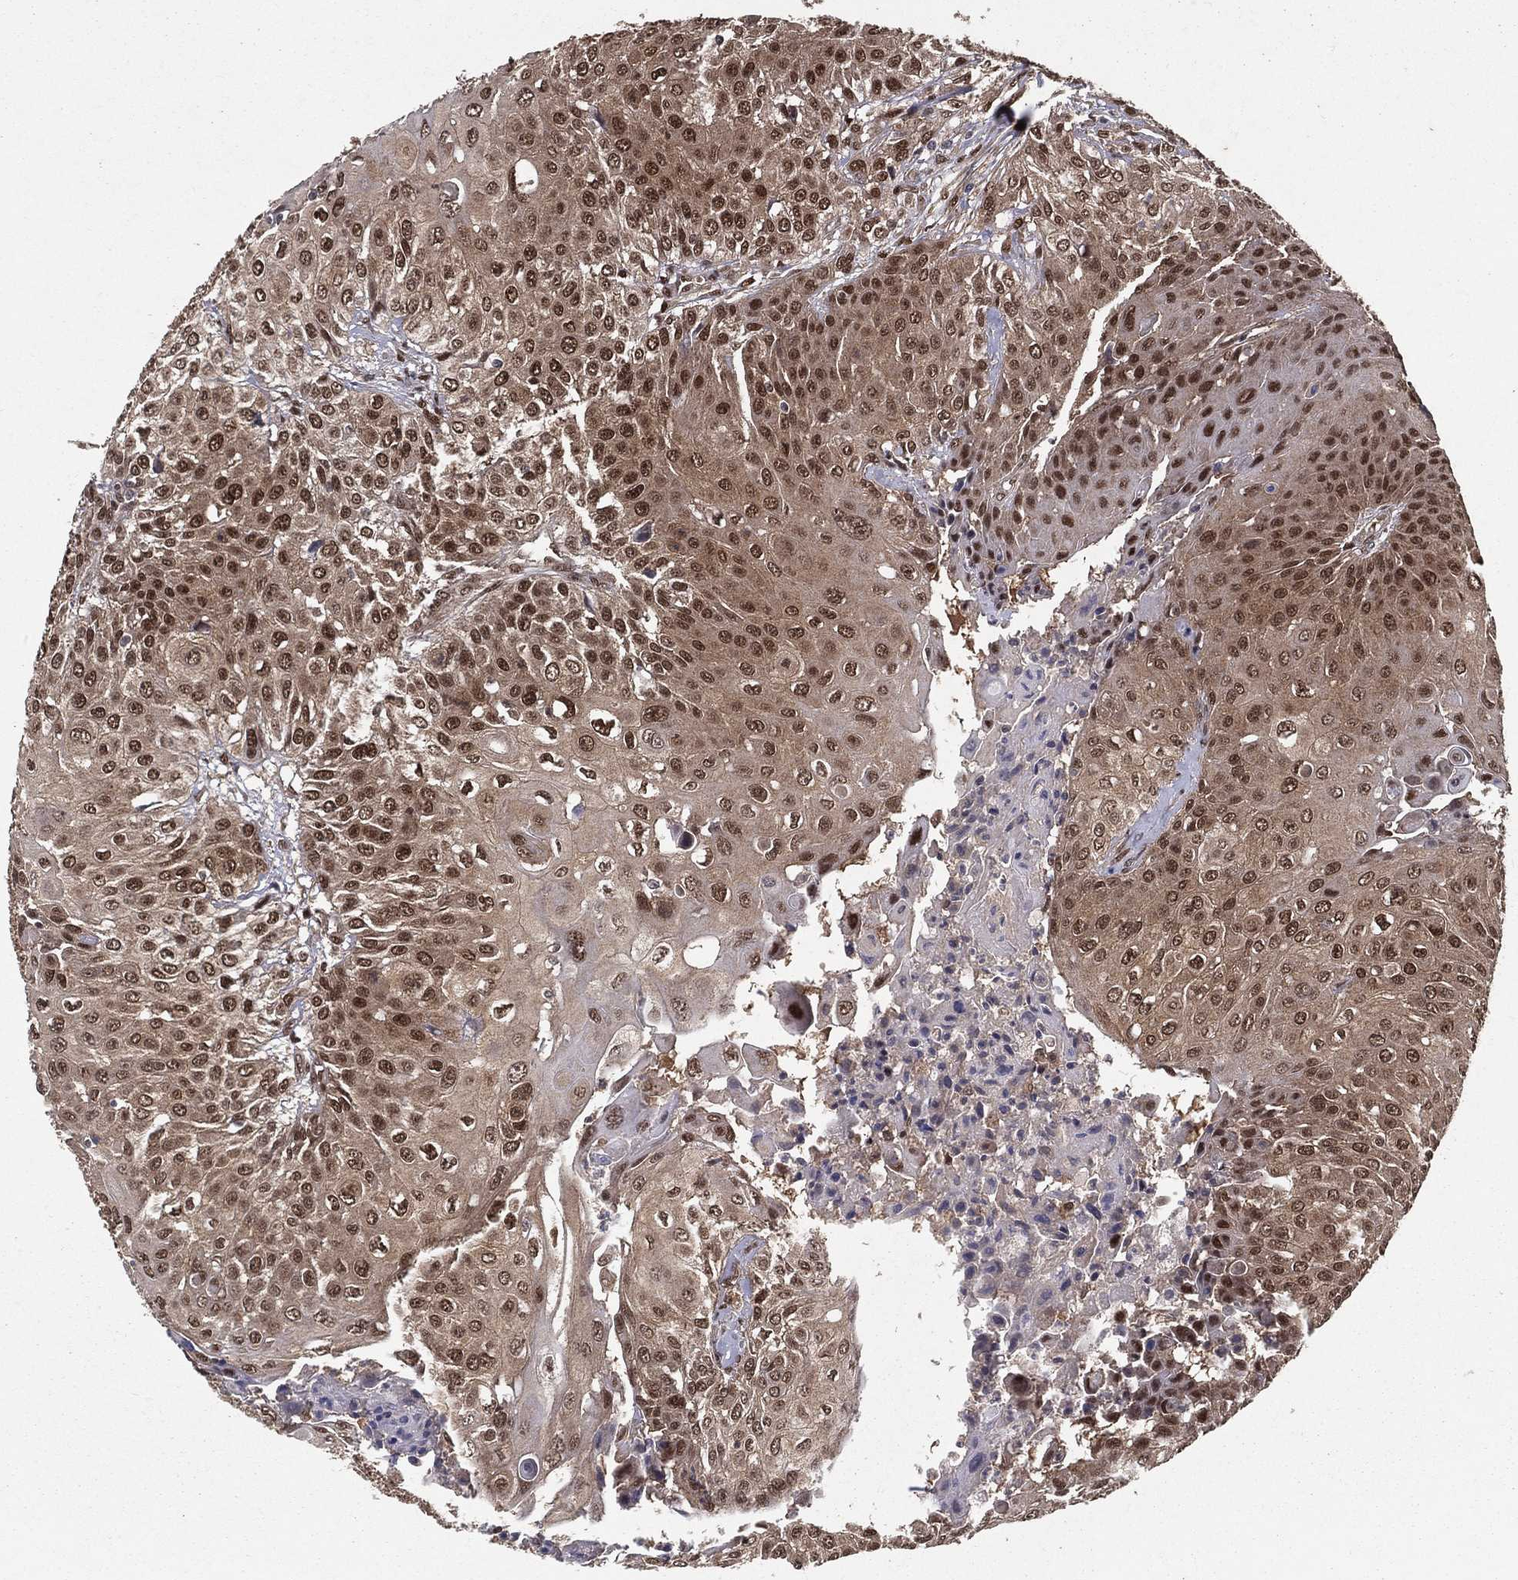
{"staining": {"intensity": "strong", "quantity": "25%-75%", "location": "nuclear"}, "tissue": "urothelial cancer", "cell_type": "Tumor cells", "image_type": "cancer", "snomed": [{"axis": "morphology", "description": "Urothelial carcinoma, High grade"}, {"axis": "topography", "description": "Urinary bladder"}], "caption": "A photomicrograph of high-grade urothelial carcinoma stained for a protein exhibits strong nuclear brown staining in tumor cells.", "gene": "CARM1", "patient": {"sex": "female", "age": 79}}